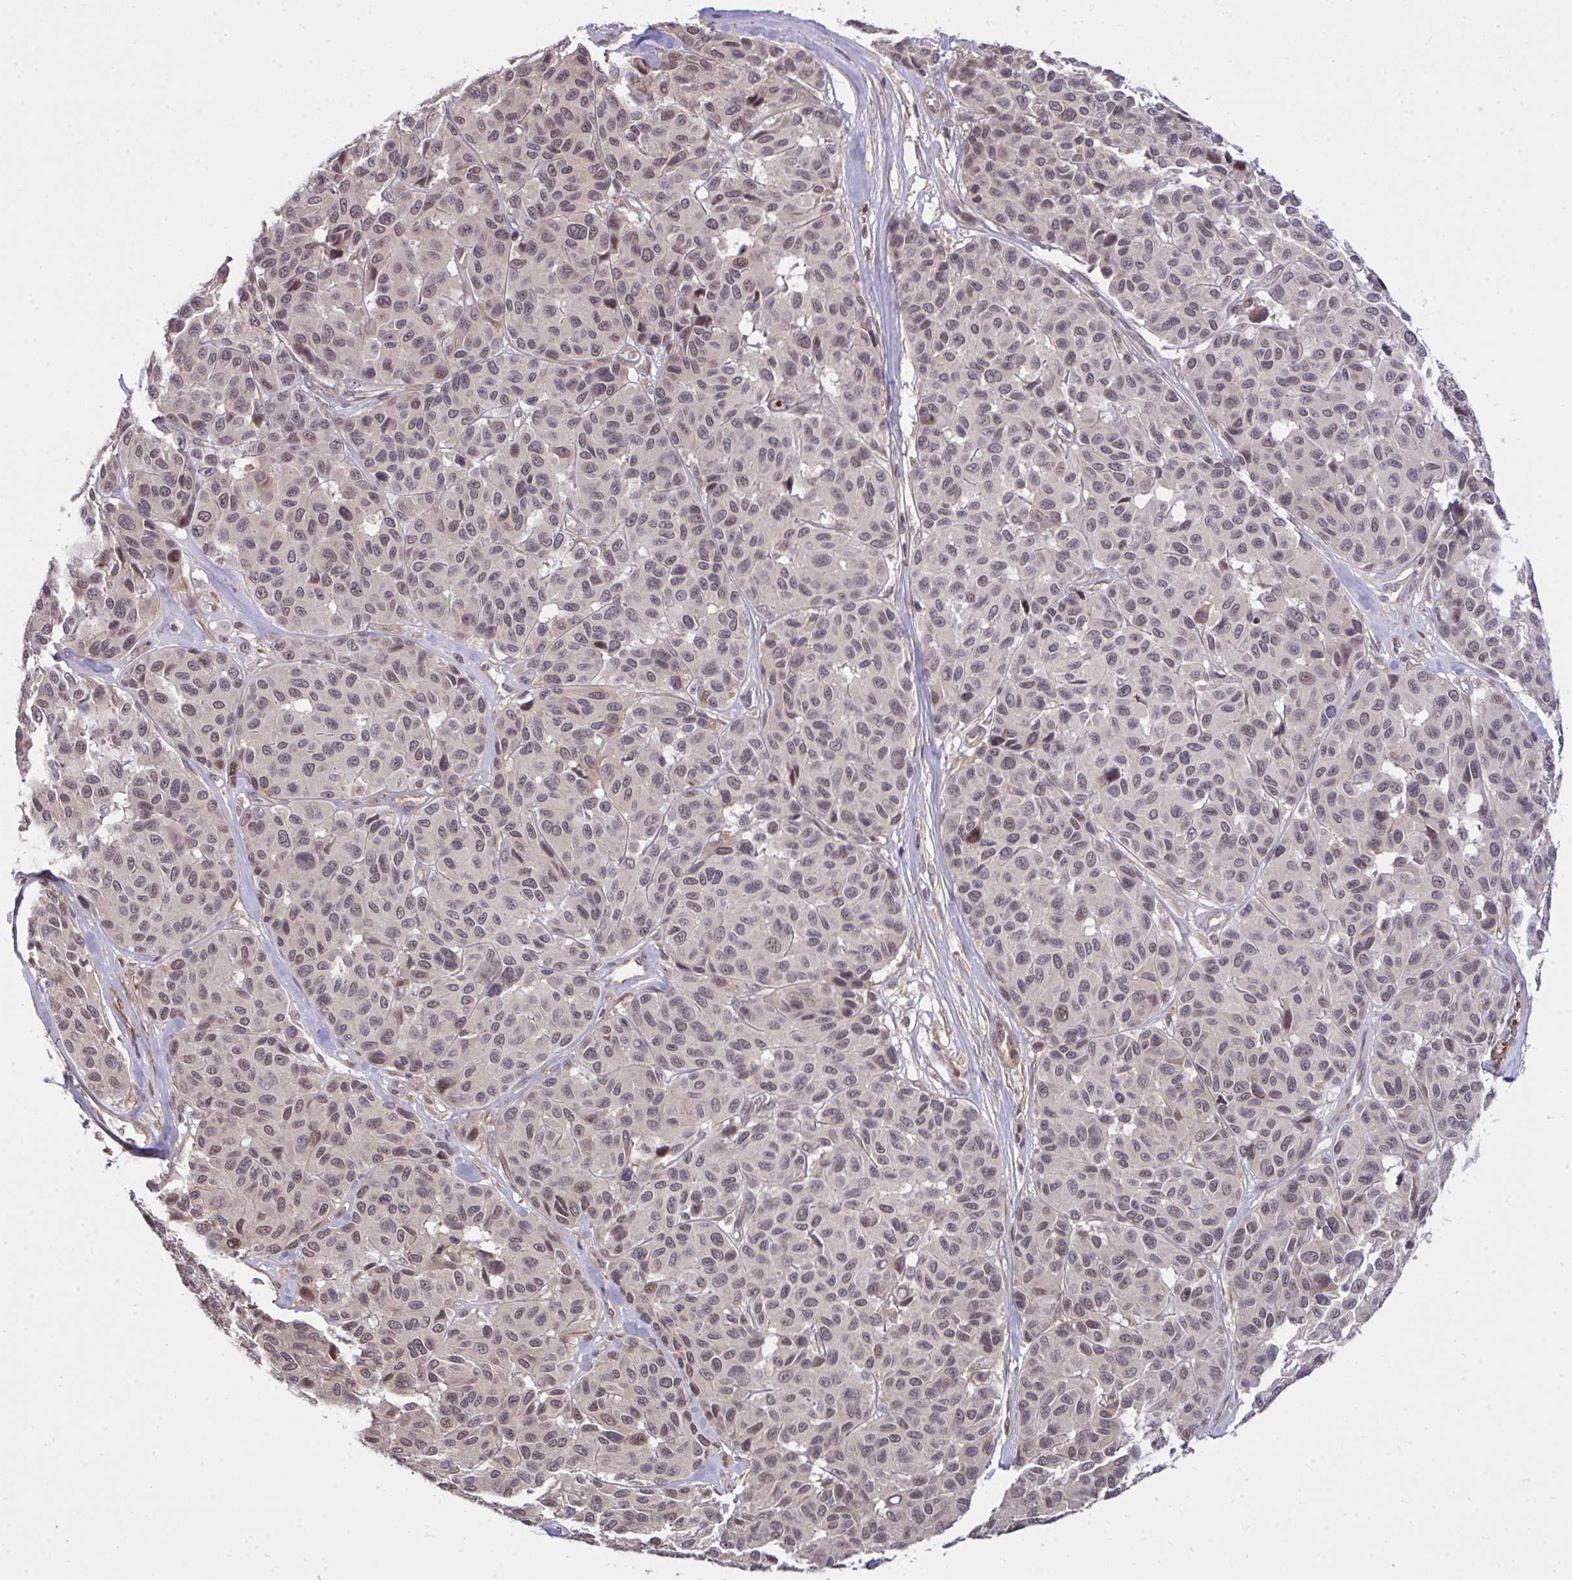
{"staining": {"intensity": "moderate", "quantity": "25%-75%", "location": "nuclear"}, "tissue": "melanoma", "cell_type": "Tumor cells", "image_type": "cancer", "snomed": [{"axis": "morphology", "description": "Malignant melanoma, NOS"}, {"axis": "topography", "description": "Skin"}], "caption": "This image exhibits immunohistochemistry (IHC) staining of melanoma, with medium moderate nuclear positivity in approximately 25%-75% of tumor cells.", "gene": "ZSCAN9", "patient": {"sex": "female", "age": 66}}